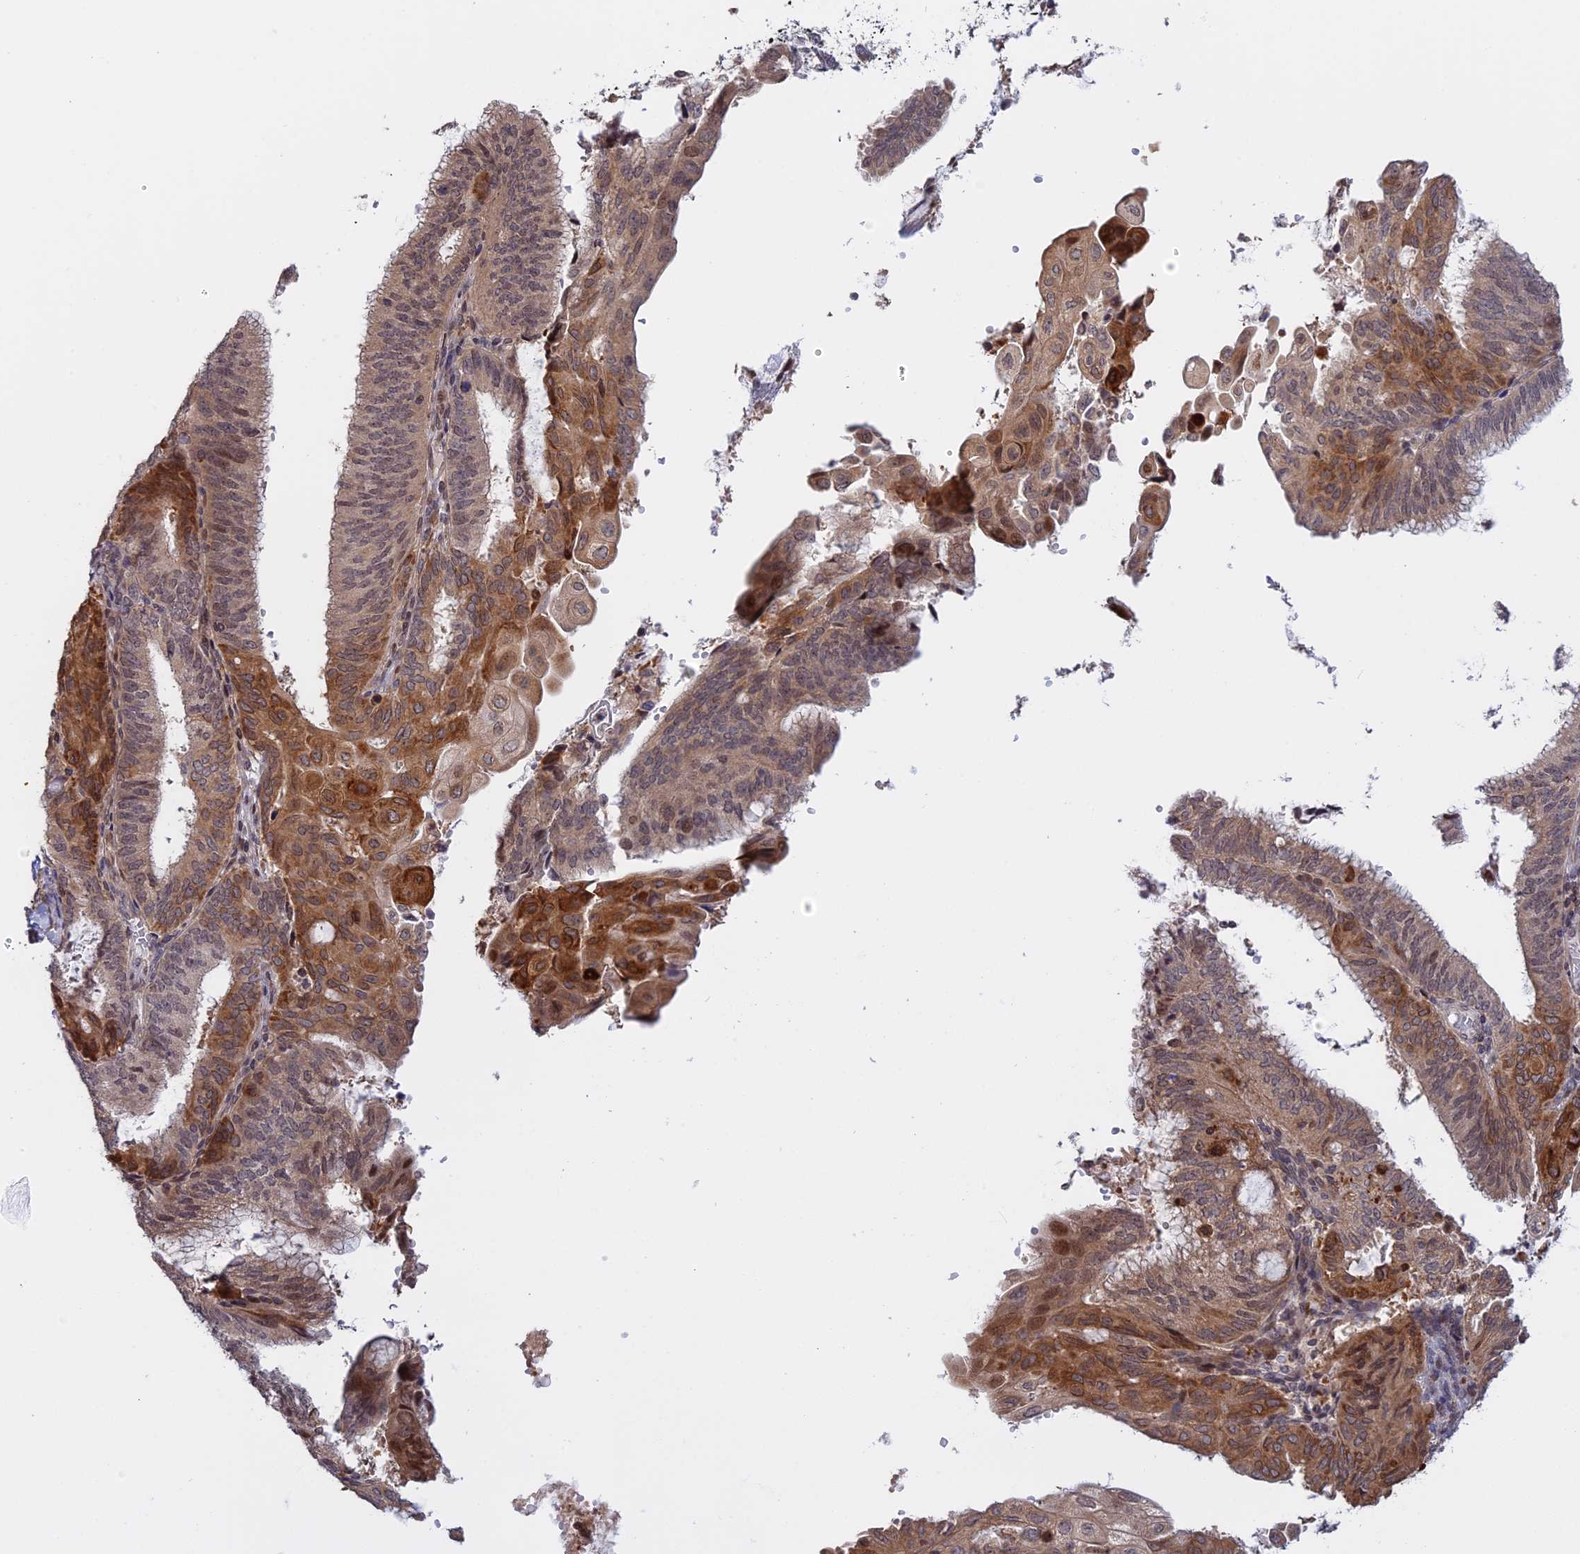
{"staining": {"intensity": "strong", "quantity": "<25%", "location": "cytoplasmic/membranous"}, "tissue": "endometrial cancer", "cell_type": "Tumor cells", "image_type": "cancer", "snomed": [{"axis": "morphology", "description": "Adenocarcinoma, NOS"}, {"axis": "topography", "description": "Endometrium"}], "caption": "A brown stain shows strong cytoplasmic/membranous expression of a protein in human endometrial cancer tumor cells.", "gene": "GSKIP", "patient": {"sex": "female", "age": 49}}